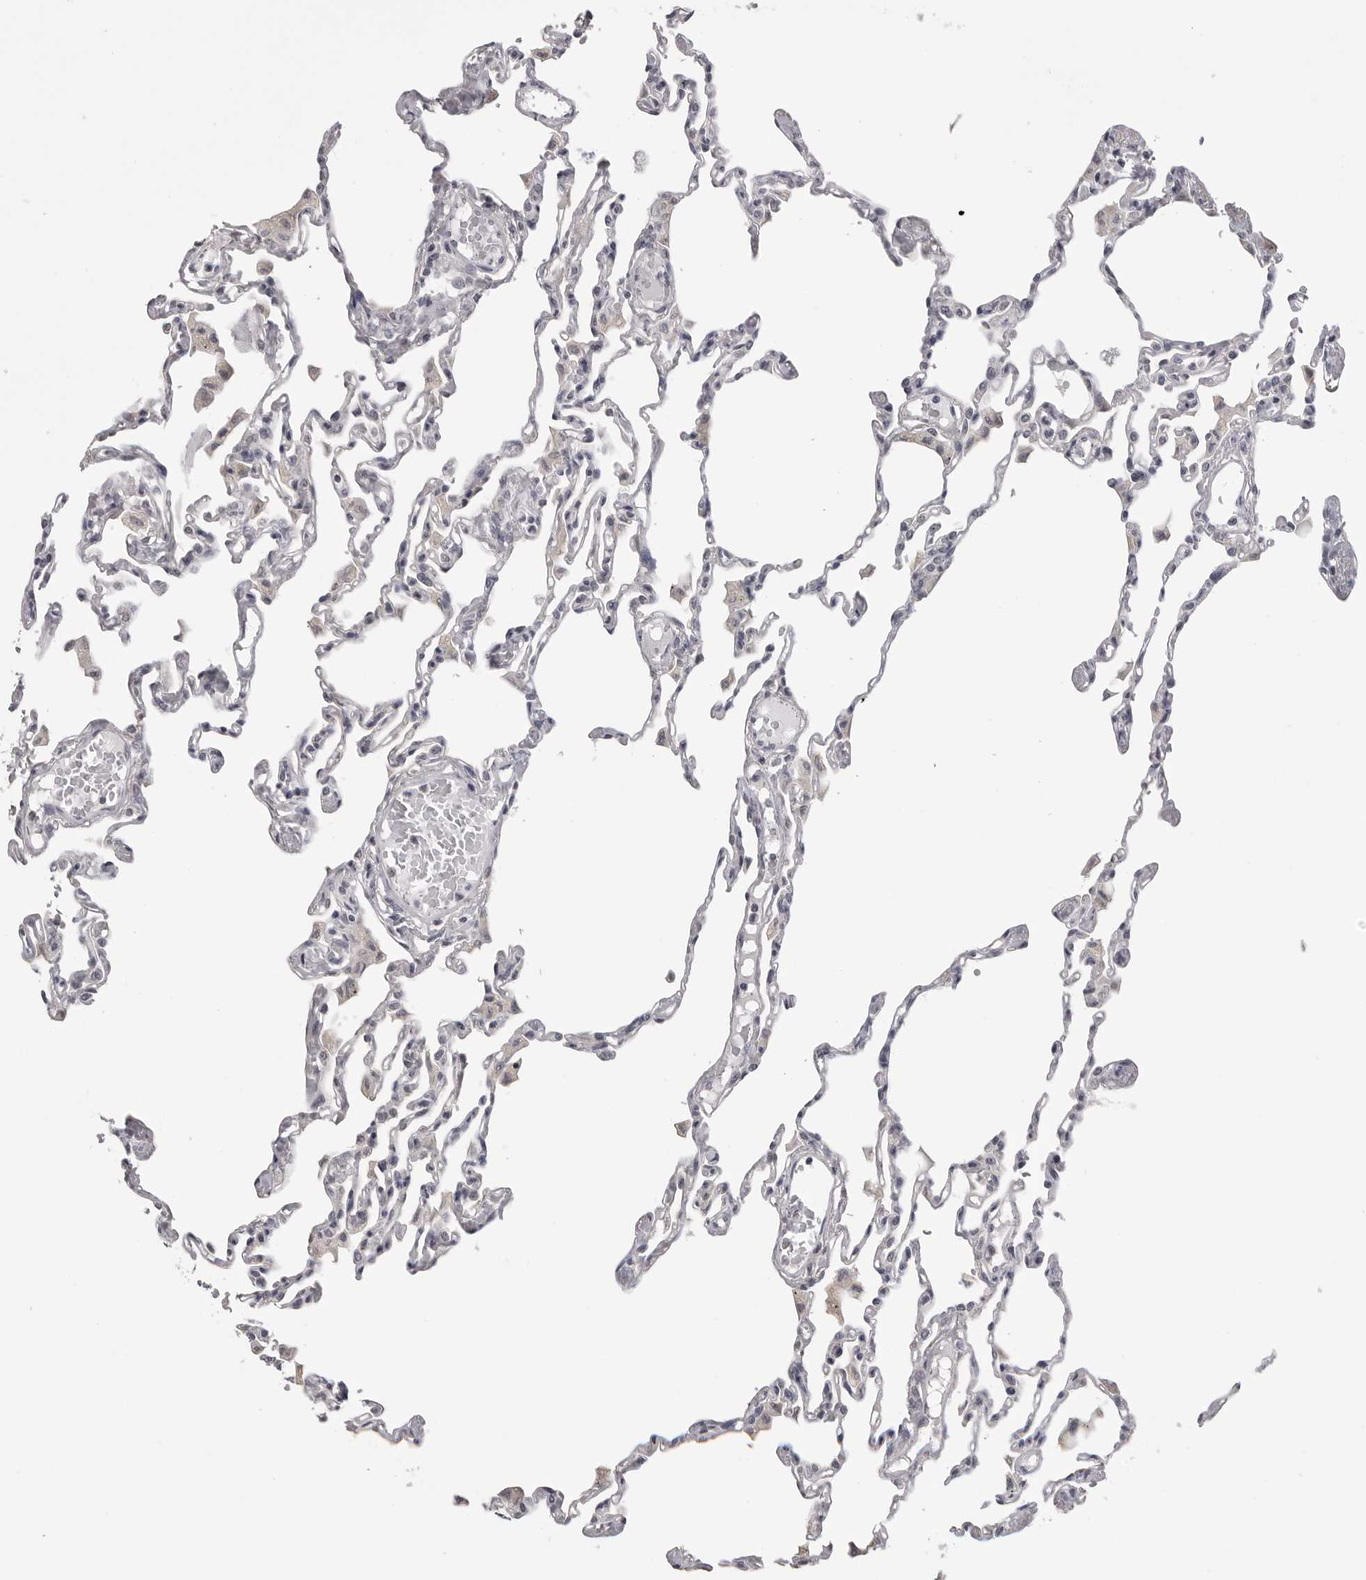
{"staining": {"intensity": "negative", "quantity": "none", "location": "none"}, "tissue": "lung", "cell_type": "Alveolar cells", "image_type": "normal", "snomed": [{"axis": "morphology", "description": "Normal tissue, NOS"}, {"axis": "topography", "description": "Lung"}], "caption": "Immunohistochemistry image of unremarkable lung: lung stained with DAB reveals no significant protein positivity in alveolar cells.", "gene": "GPN2", "patient": {"sex": "female", "age": 49}}